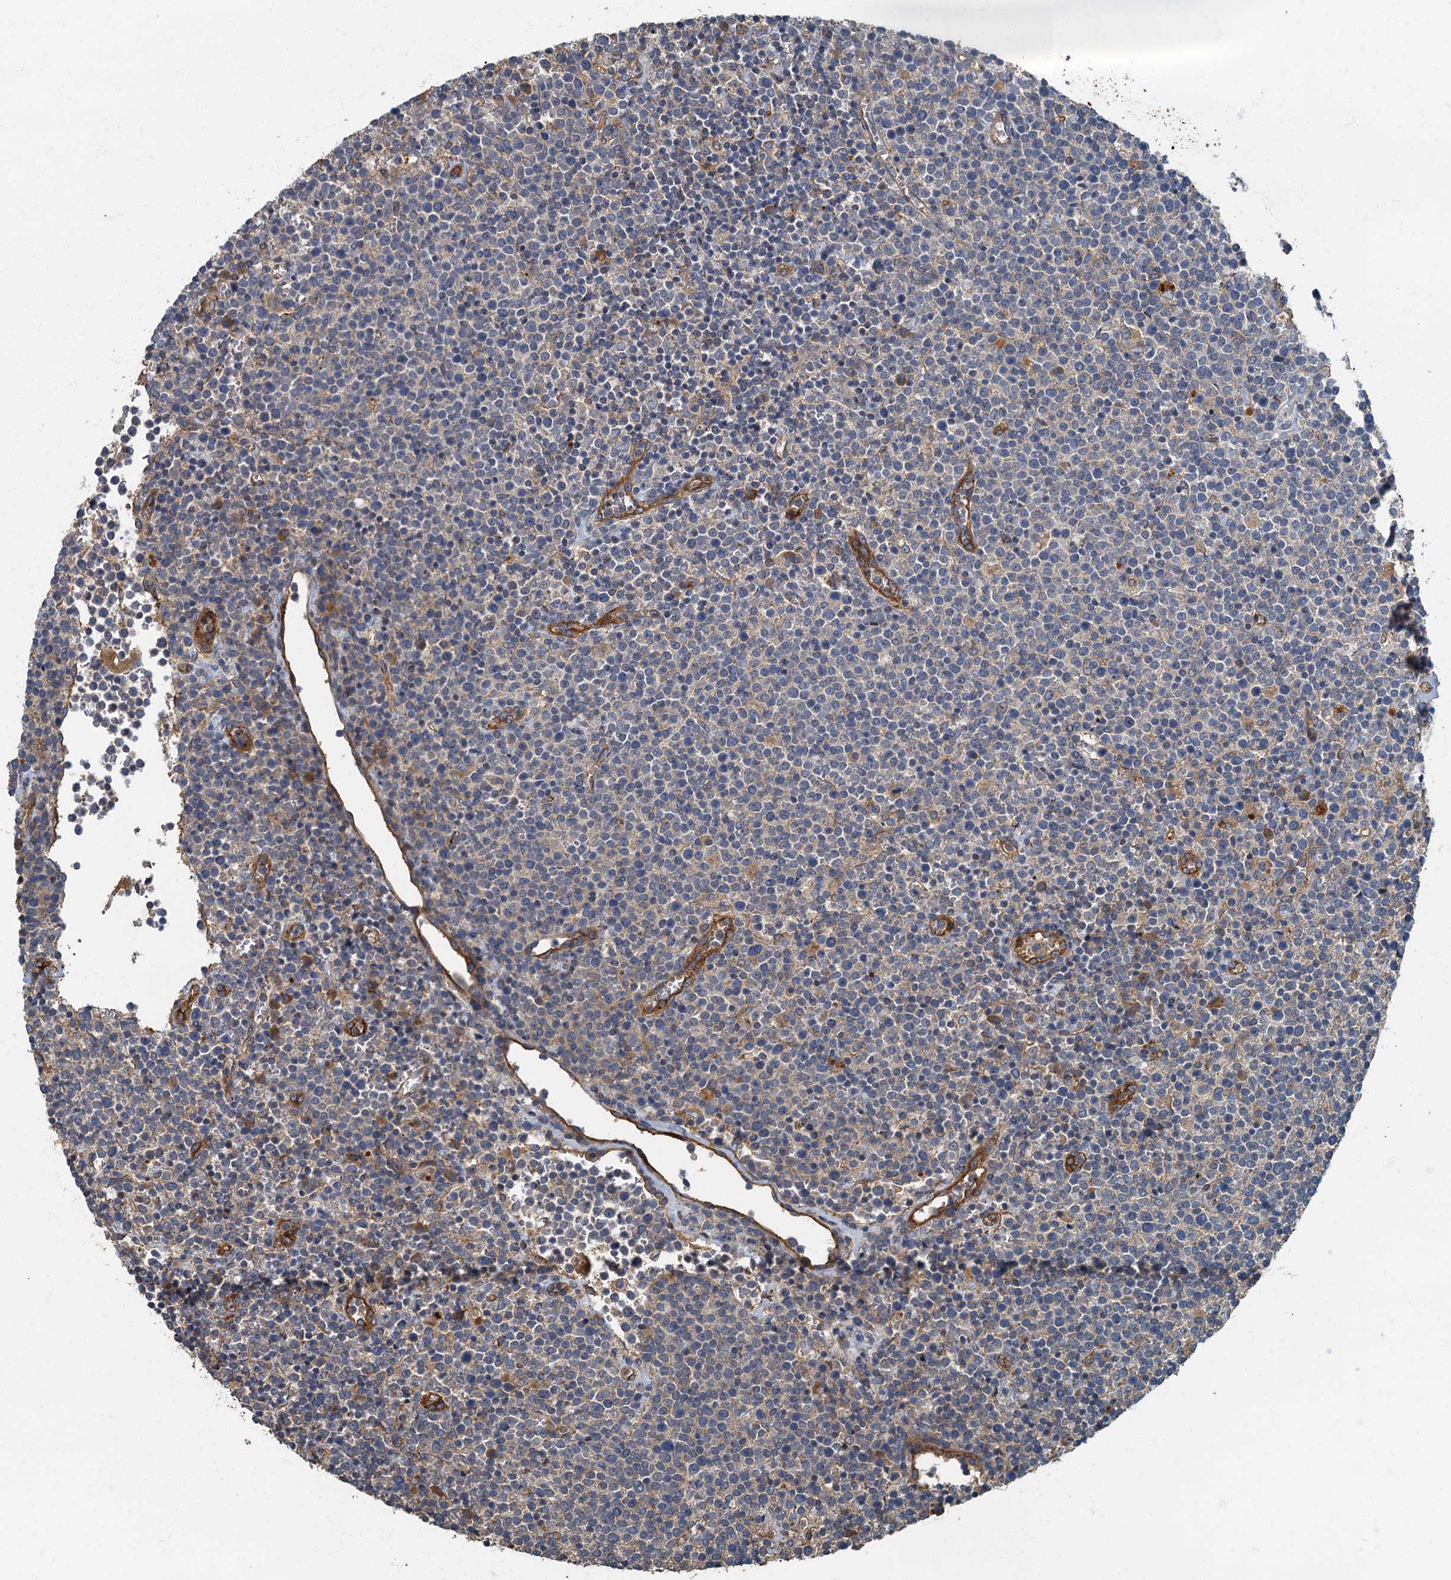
{"staining": {"intensity": "negative", "quantity": "none", "location": "none"}, "tissue": "lymphoma", "cell_type": "Tumor cells", "image_type": "cancer", "snomed": [{"axis": "morphology", "description": "Malignant lymphoma, non-Hodgkin's type, High grade"}, {"axis": "topography", "description": "Lymph node"}], "caption": "Immunohistochemistry of lymphoma demonstrates no staining in tumor cells.", "gene": "ARL11", "patient": {"sex": "male", "age": 61}}